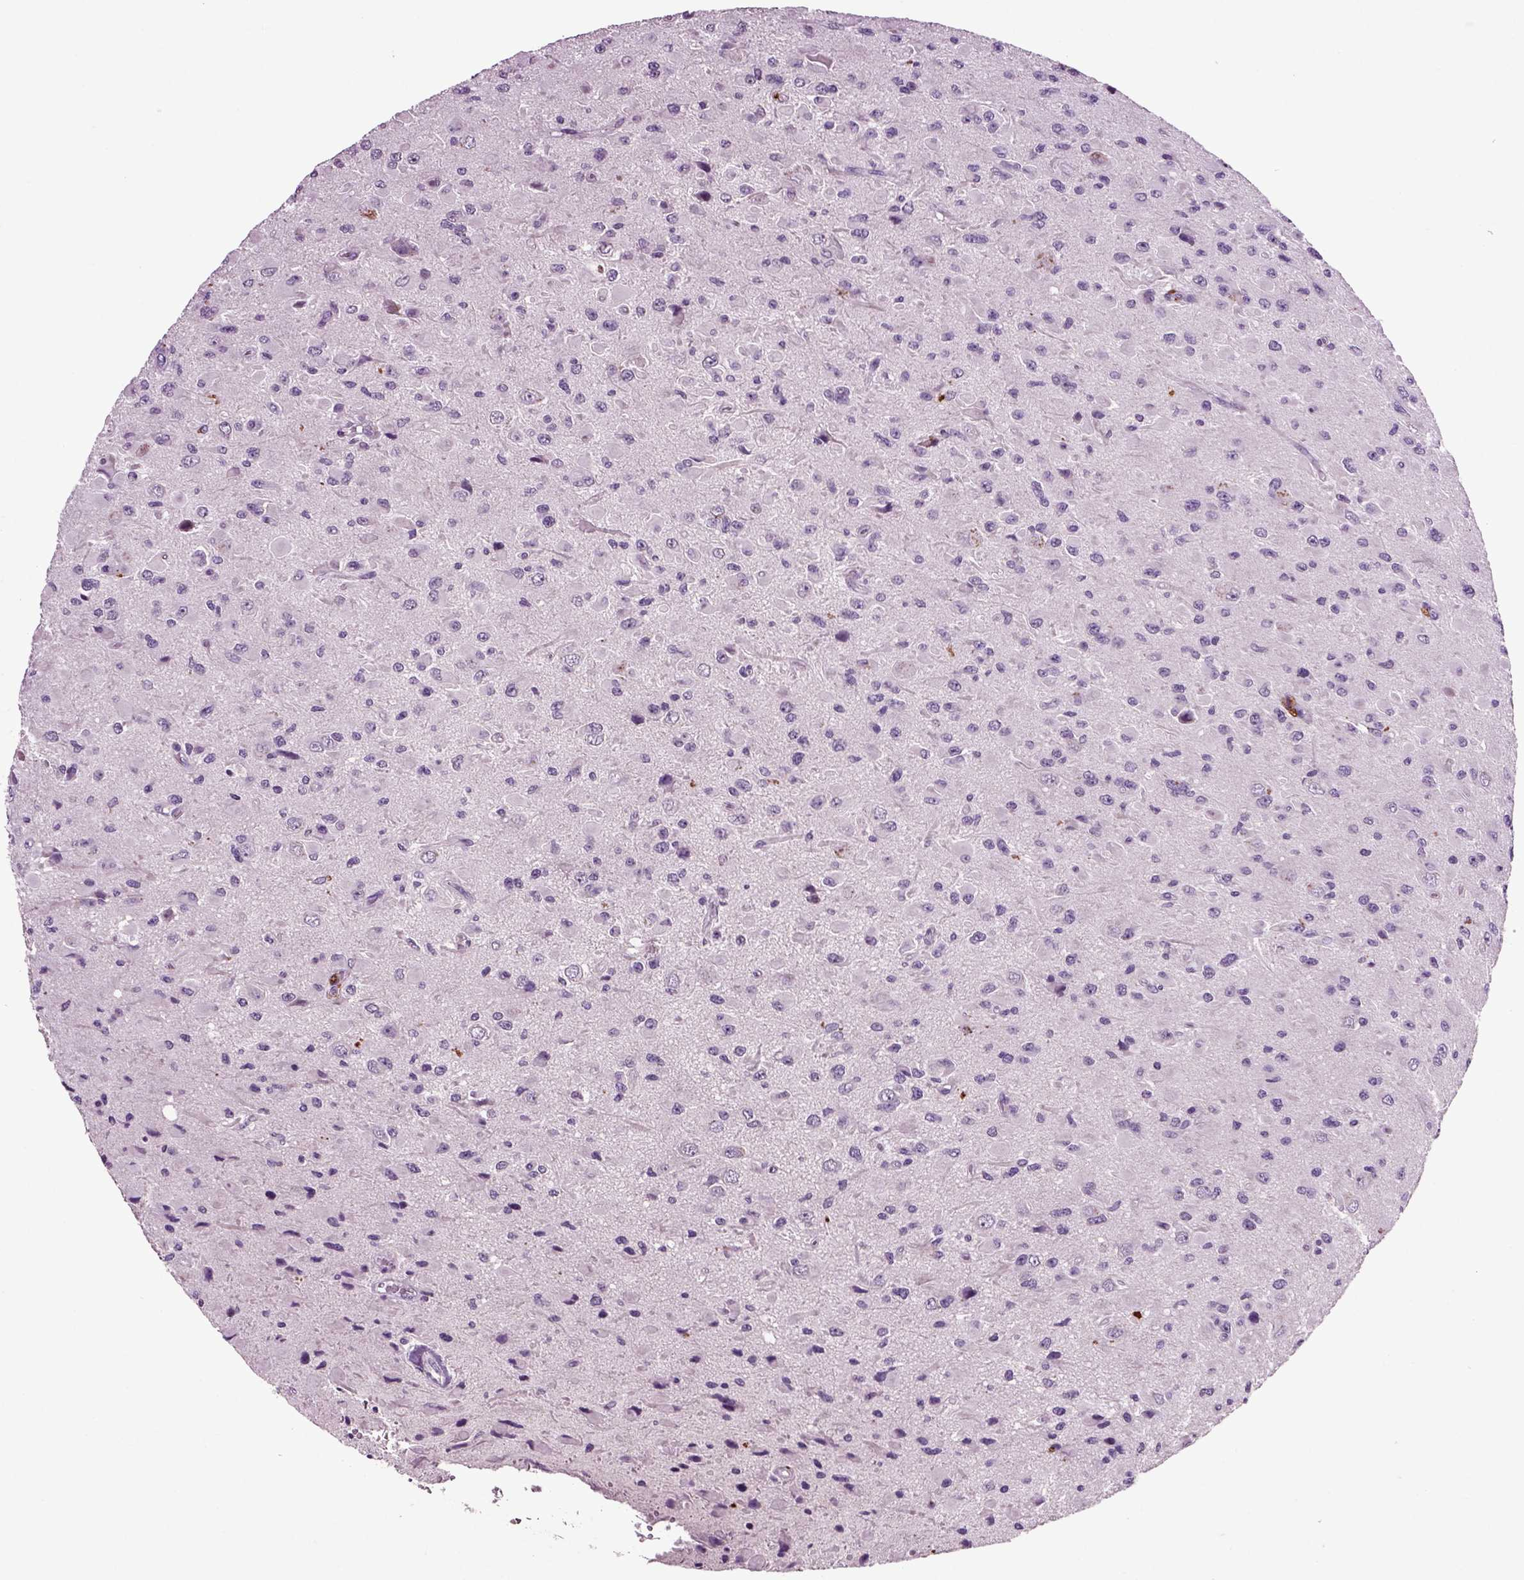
{"staining": {"intensity": "negative", "quantity": "none", "location": "none"}, "tissue": "glioma", "cell_type": "Tumor cells", "image_type": "cancer", "snomed": [{"axis": "morphology", "description": "Glioma, malignant, High grade"}, {"axis": "topography", "description": "Cerebral cortex"}], "caption": "Tumor cells are negative for brown protein staining in glioma.", "gene": "CRHR1", "patient": {"sex": "male", "age": 35}}